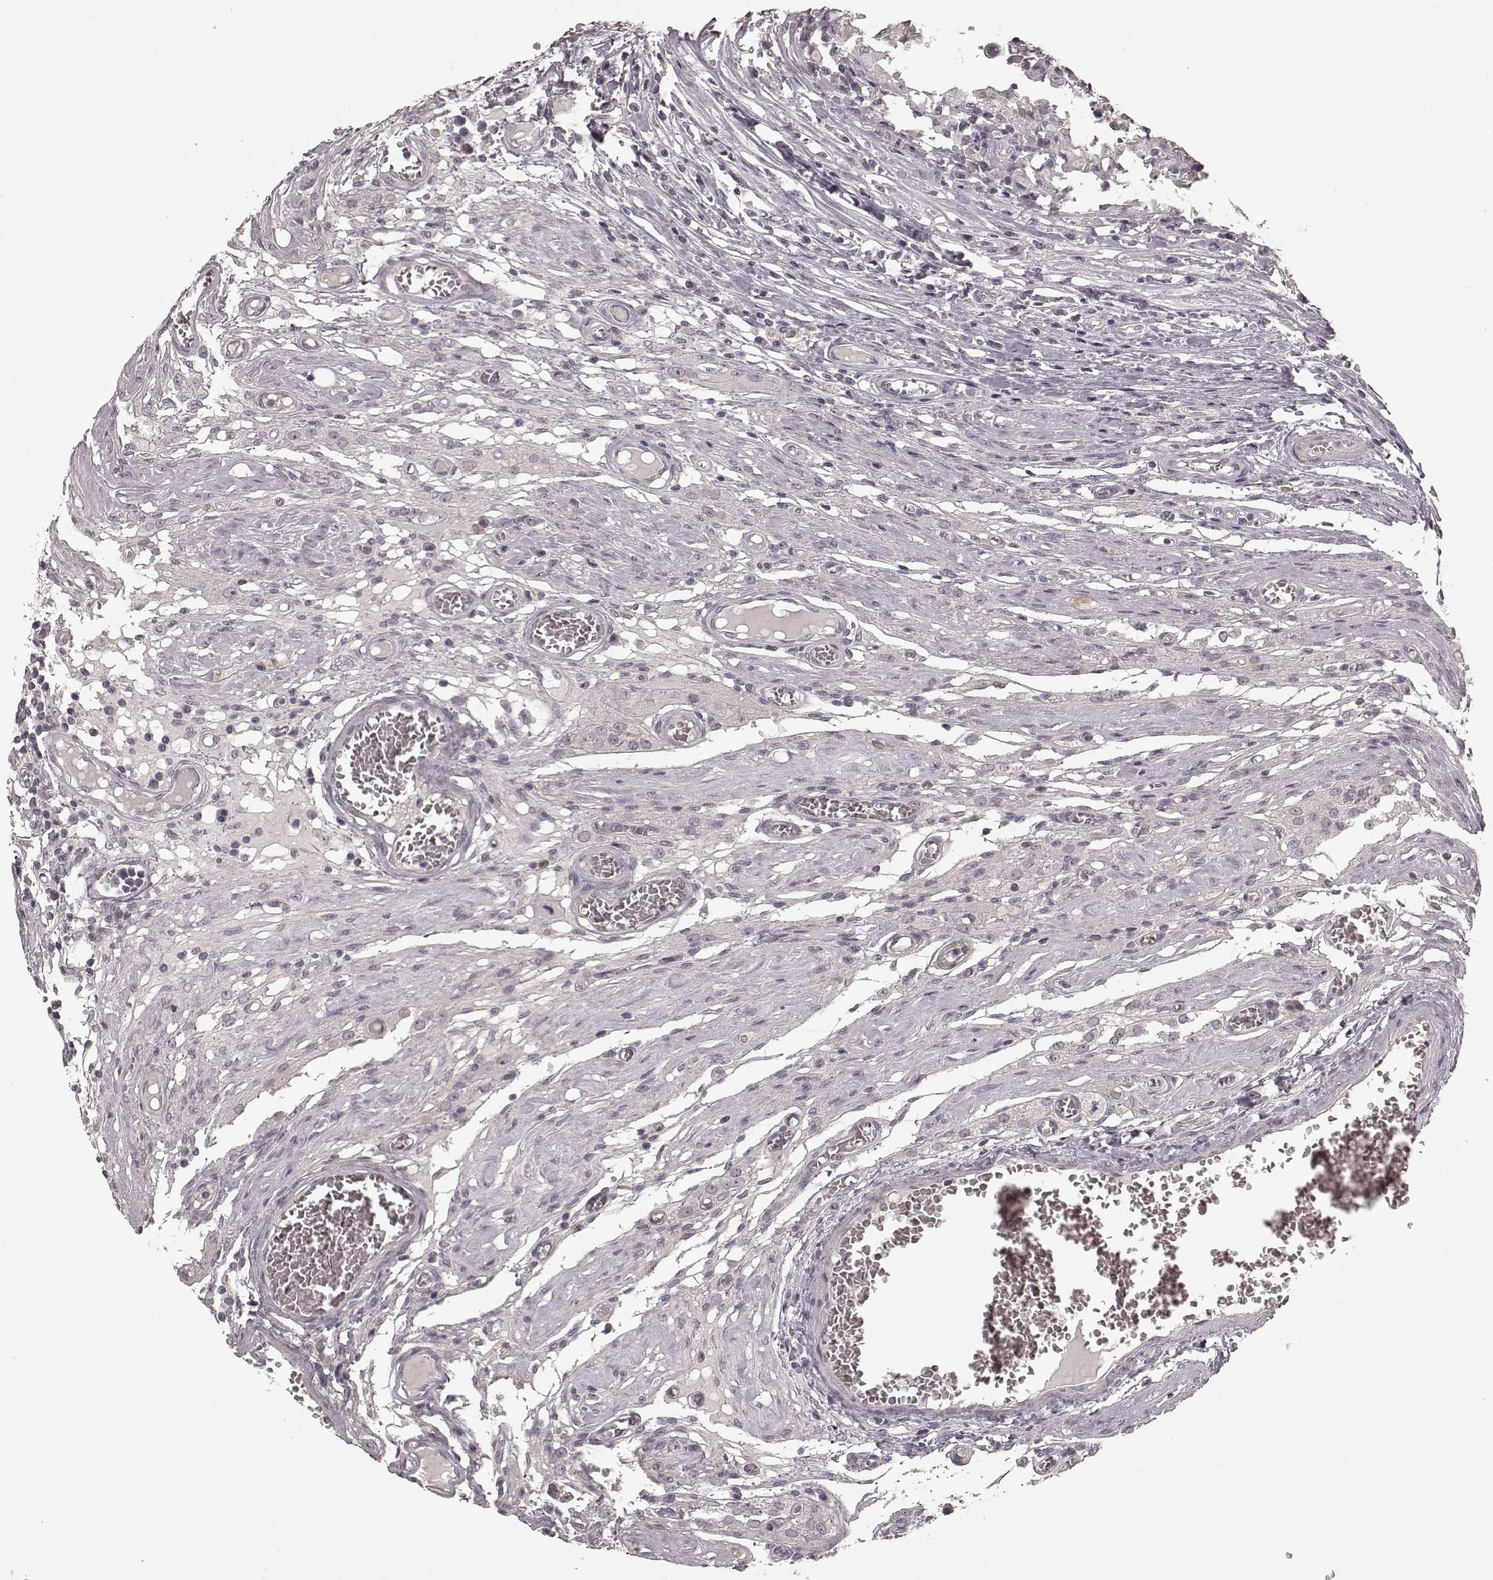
{"staining": {"intensity": "negative", "quantity": "none", "location": "none"}, "tissue": "testis cancer", "cell_type": "Tumor cells", "image_type": "cancer", "snomed": [{"axis": "morphology", "description": "Carcinoma, Embryonal, NOS"}, {"axis": "topography", "description": "Testis"}], "caption": "Tumor cells are negative for brown protein staining in embryonal carcinoma (testis).", "gene": "PRKCE", "patient": {"sex": "male", "age": 36}}